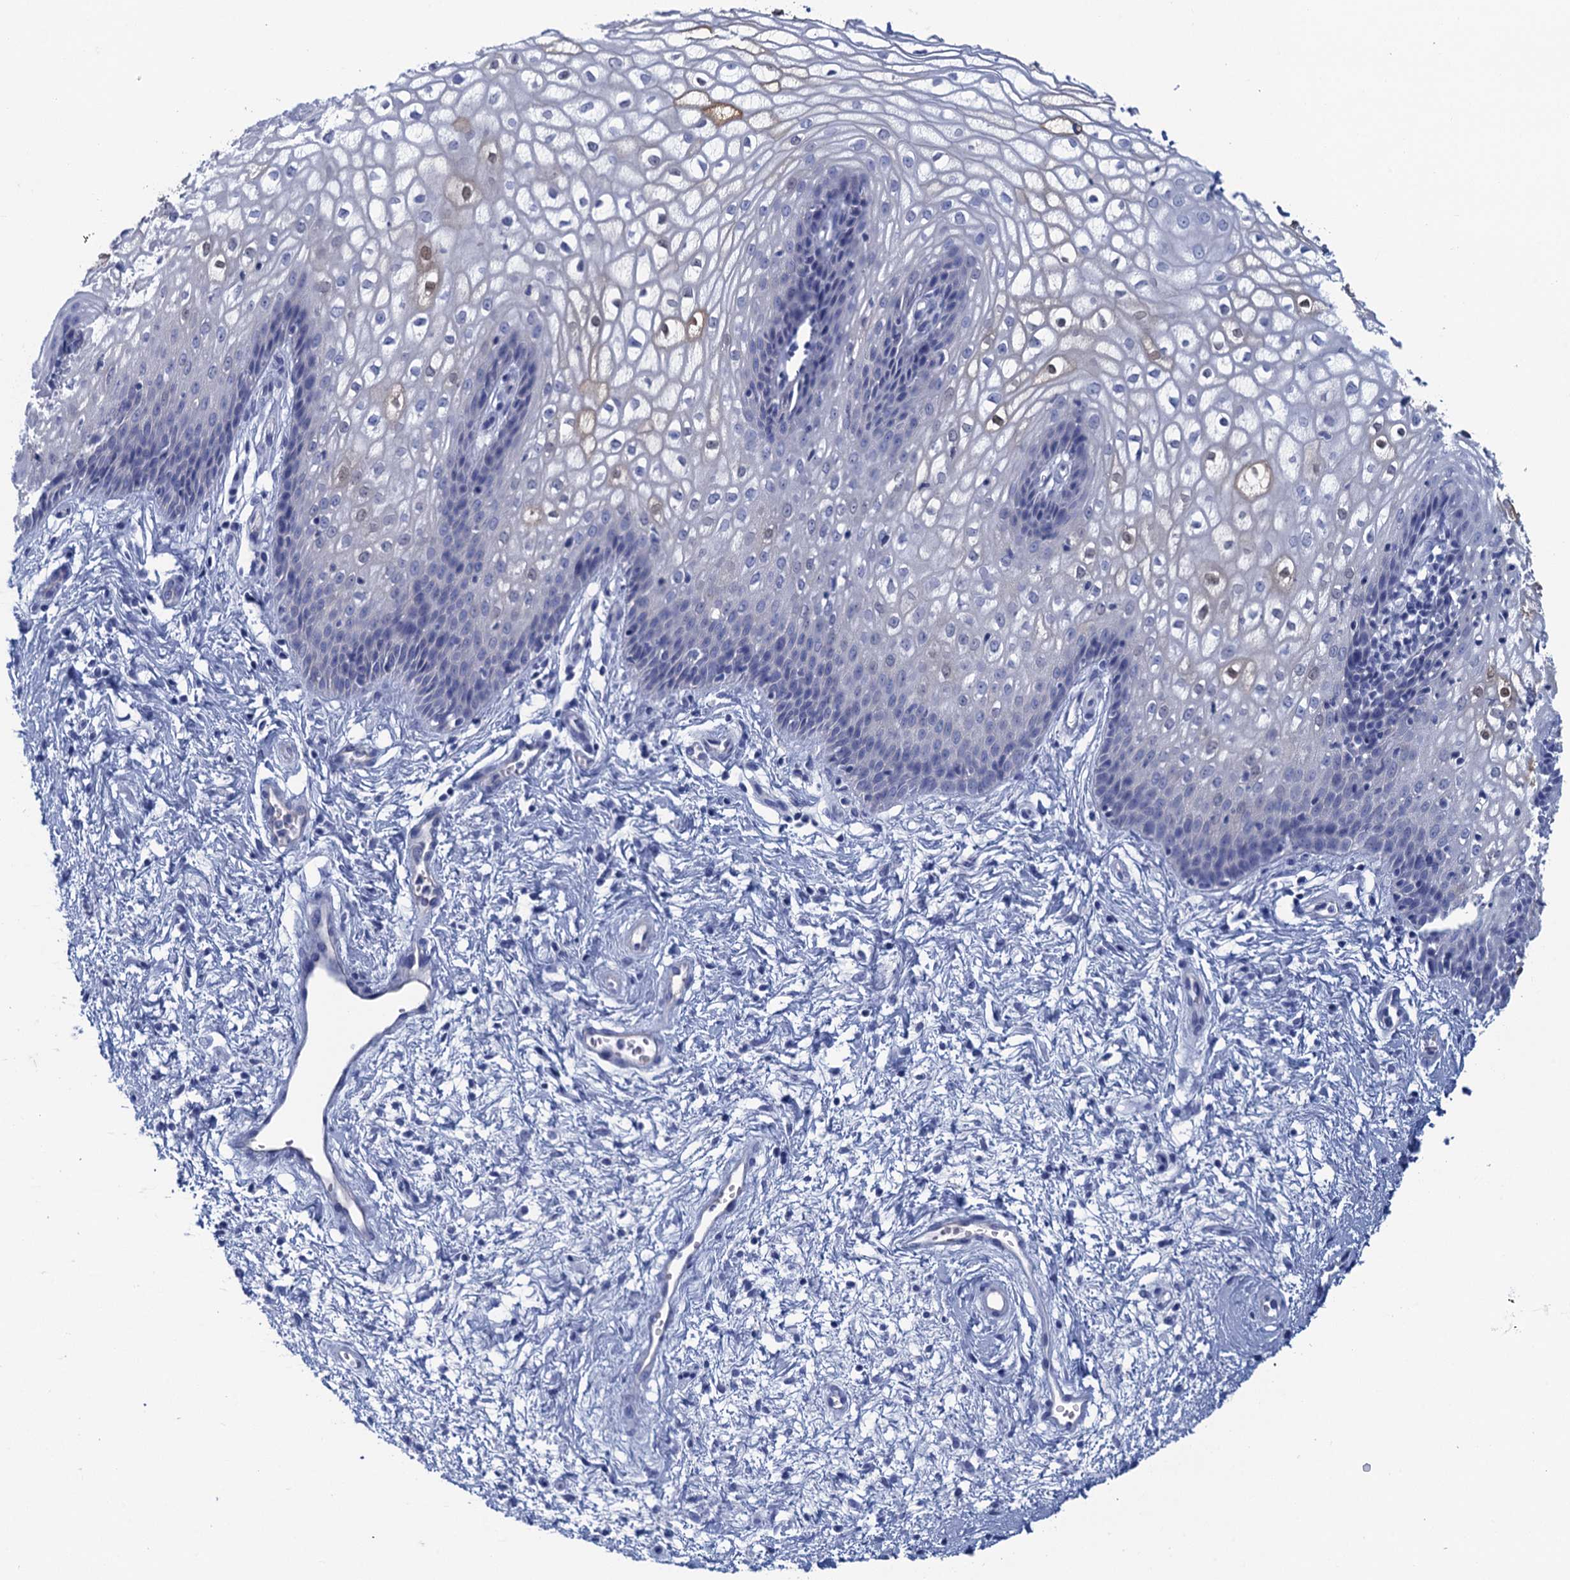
{"staining": {"intensity": "moderate", "quantity": "<25%", "location": "cytoplasmic/membranous,nuclear"}, "tissue": "vagina", "cell_type": "Squamous epithelial cells", "image_type": "normal", "snomed": [{"axis": "morphology", "description": "Normal tissue, NOS"}, {"axis": "topography", "description": "Vagina"}], "caption": "Benign vagina shows moderate cytoplasmic/membranous,nuclear expression in approximately <25% of squamous epithelial cells The protein is stained brown, and the nuclei are stained in blue (DAB IHC with brightfield microscopy, high magnification)..", "gene": "CALML5", "patient": {"sex": "female", "age": 34}}